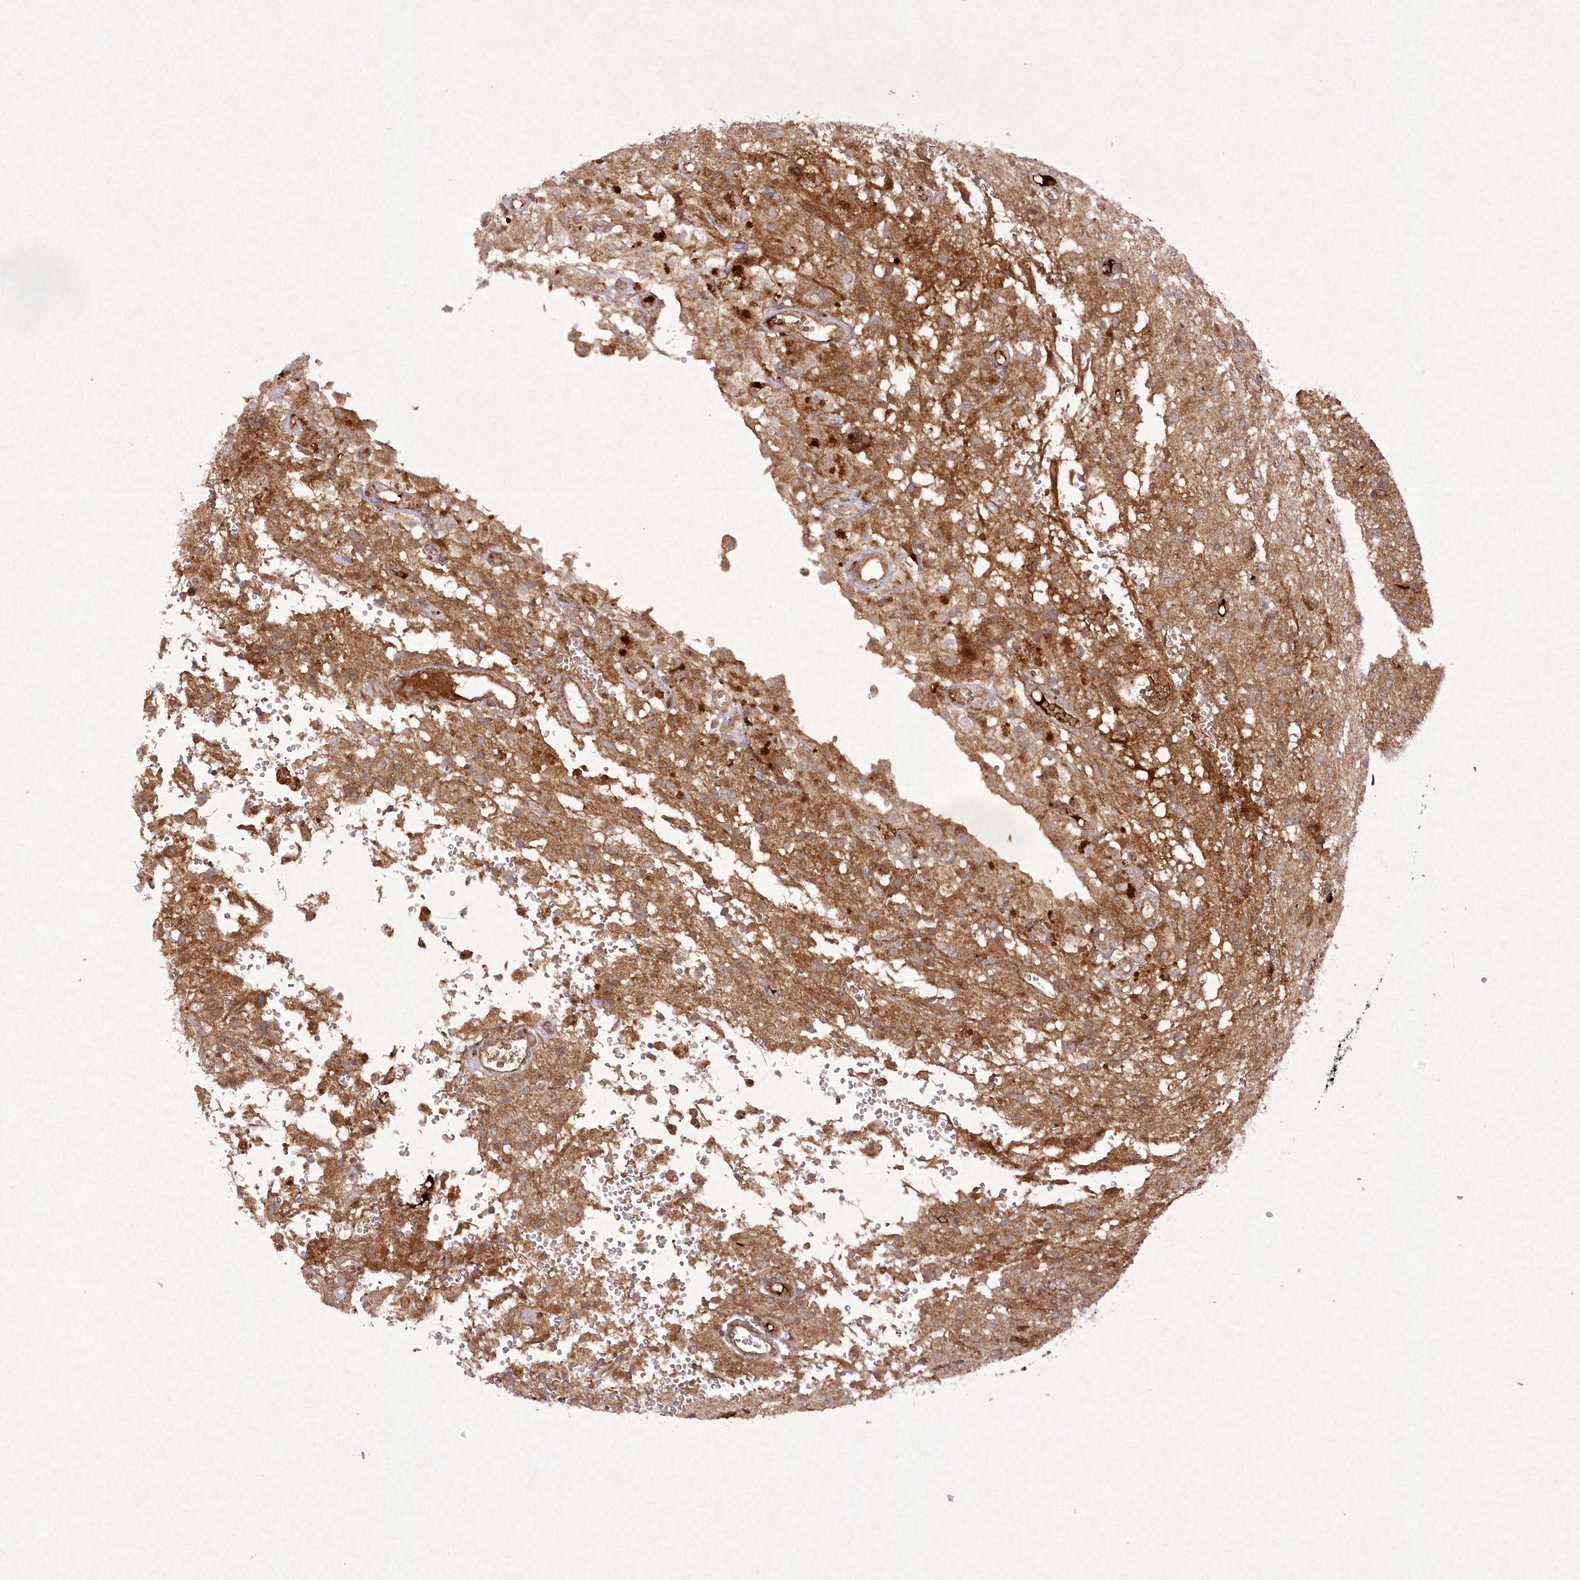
{"staining": {"intensity": "moderate", "quantity": "25%-75%", "location": "cytoplasmic/membranous"}, "tissue": "glioma", "cell_type": "Tumor cells", "image_type": "cancer", "snomed": [{"axis": "morphology", "description": "Glioma, malignant, High grade"}, {"axis": "topography", "description": "Brain"}], "caption": "Protein analysis of malignant high-grade glioma tissue shows moderate cytoplasmic/membranous staining in approximately 25%-75% of tumor cells.", "gene": "APOM", "patient": {"sex": "female", "age": 59}}